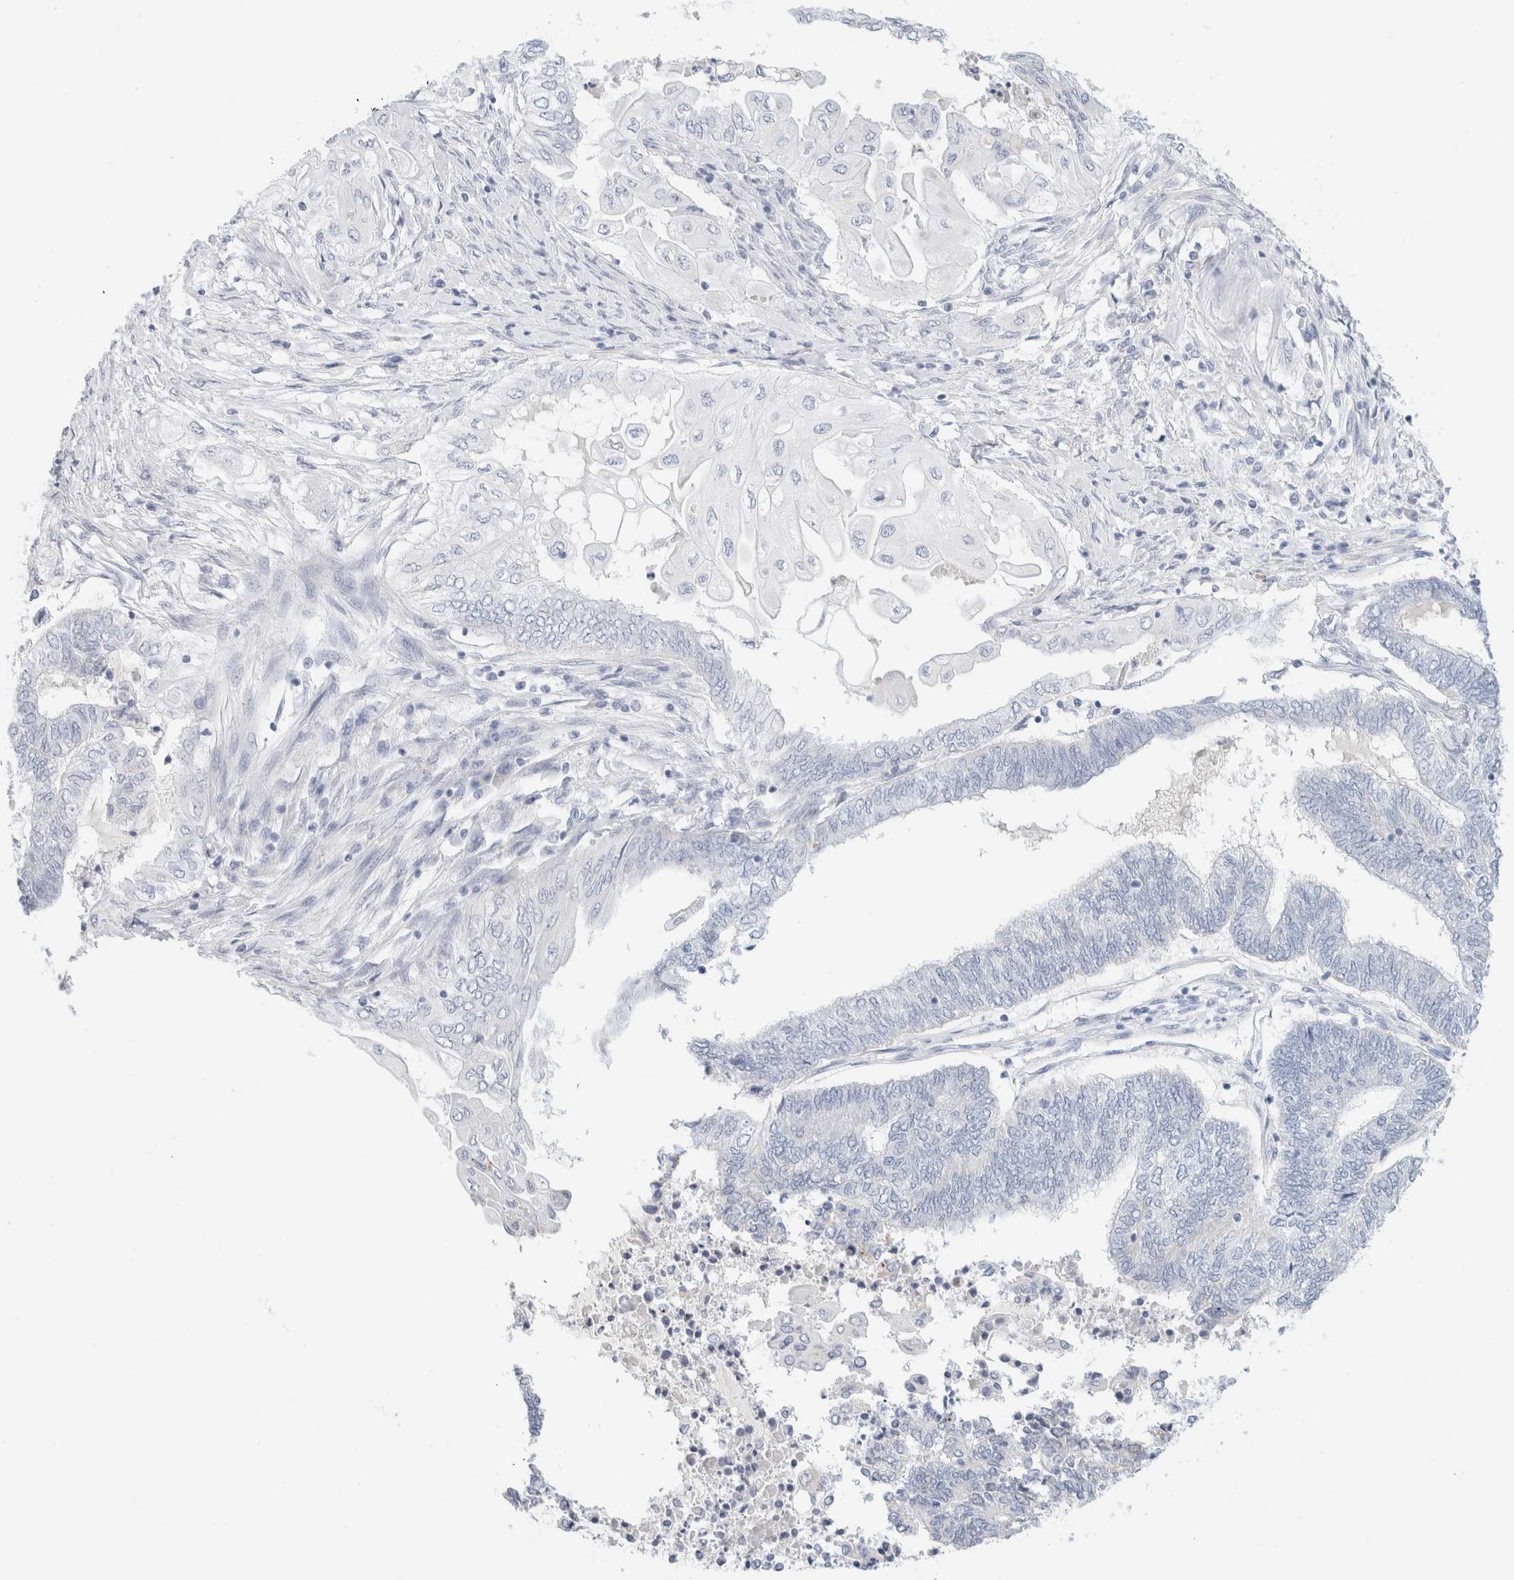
{"staining": {"intensity": "negative", "quantity": "none", "location": "none"}, "tissue": "endometrial cancer", "cell_type": "Tumor cells", "image_type": "cancer", "snomed": [{"axis": "morphology", "description": "Adenocarcinoma, NOS"}, {"axis": "topography", "description": "Uterus"}, {"axis": "topography", "description": "Endometrium"}], "caption": "High magnification brightfield microscopy of endometrial adenocarcinoma stained with DAB (3,3'-diaminobenzidine) (brown) and counterstained with hematoxylin (blue): tumor cells show no significant staining.", "gene": "HEXD", "patient": {"sex": "female", "age": 70}}